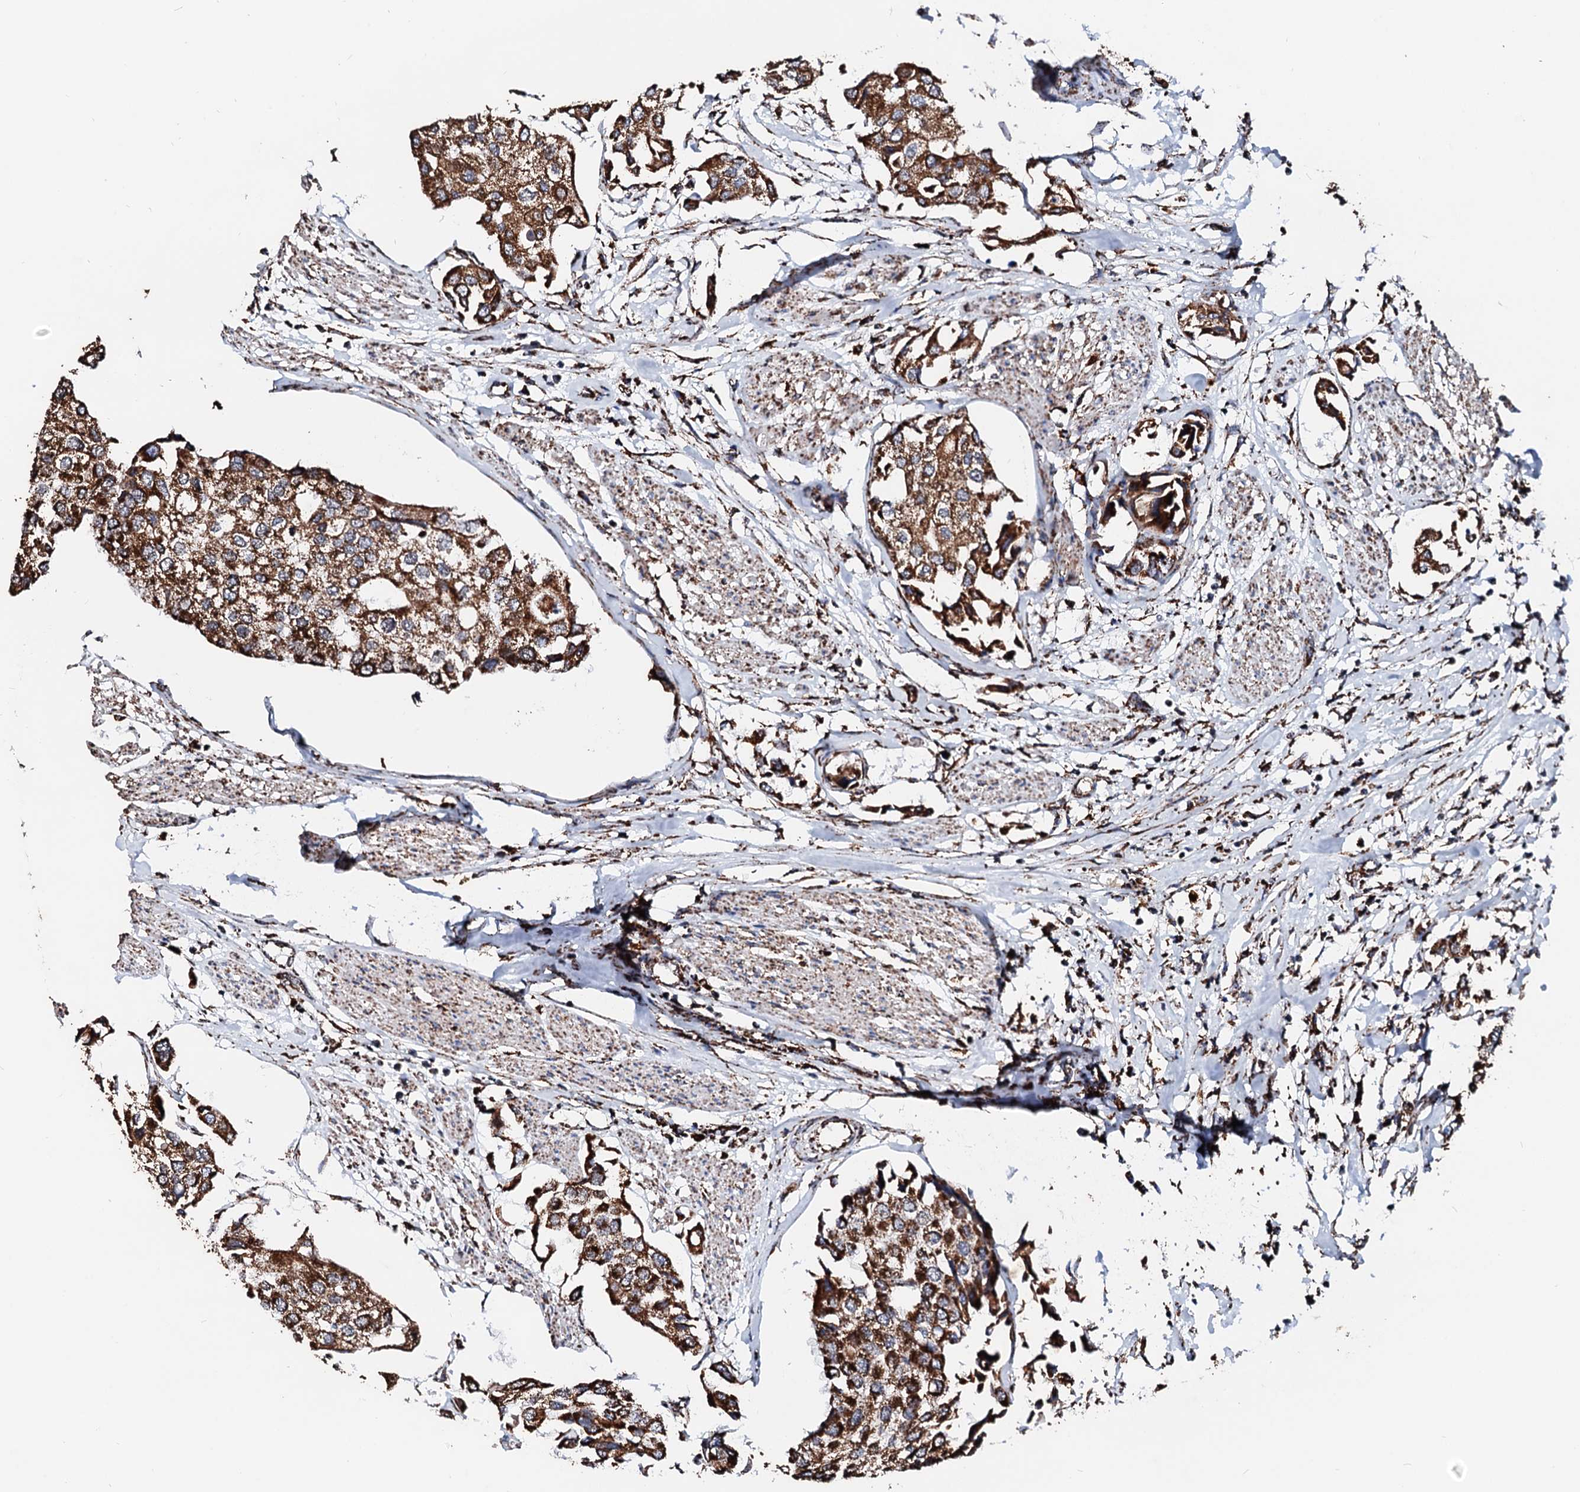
{"staining": {"intensity": "strong", "quantity": ">75%", "location": "cytoplasmic/membranous"}, "tissue": "urothelial cancer", "cell_type": "Tumor cells", "image_type": "cancer", "snomed": [{"axis": "morphology", "description": "Urothelial carcinoma, High grade"}, {"axis": "topography", "description": "Urinary bladder"}], "caption": "This micrograph displays immunohistochemistry (IHC) staining of human urothelial cancer, with high strong cytoplasmic/membranous positivity in approximately >75% of tumor cells.", "gene": "SECISBP2L", "patient": {"sex": "male", "age": 64}}